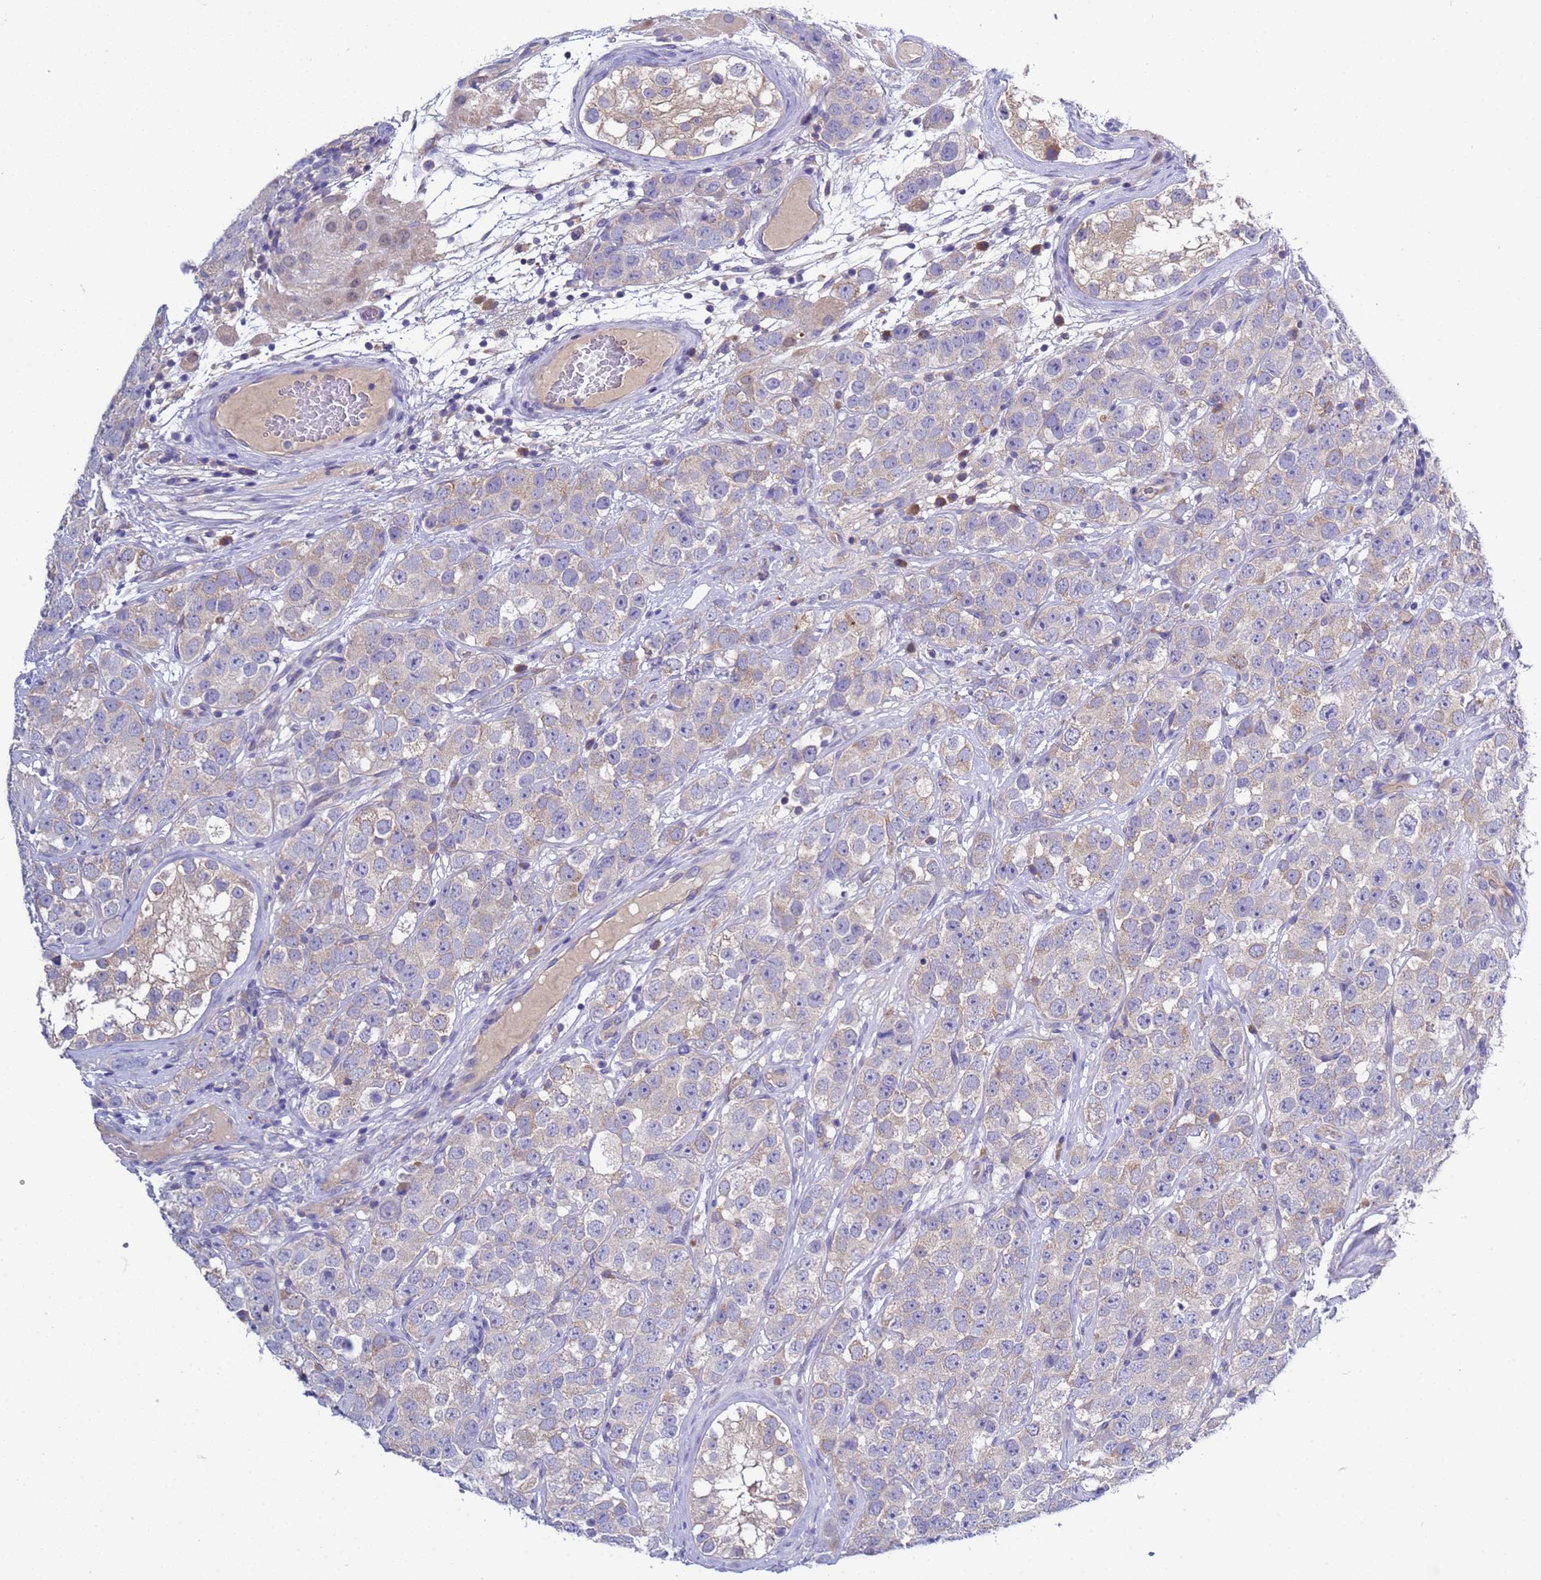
{"staining": {"intensity": "weak", "quantity": "<25%", "location": "cytoplasmic/membranous"}, "tissue": "testis cancer", "cell_type": "Tumor cells", "image_type": "cancer", "snomed": [{"axis": "morphology", "description": "Seminoma, NOS"}, {"axis": "topography", "description": "Testis"}], "caption": "This histopathology image is of testis cancer (seminoma) stained with IHC to label a protein in brown with the nuclei are counter-stained blue. There is no positivity in tumor cells.", "gene": "RC3H2", "patient": {"sex": "male", "age": 28}}